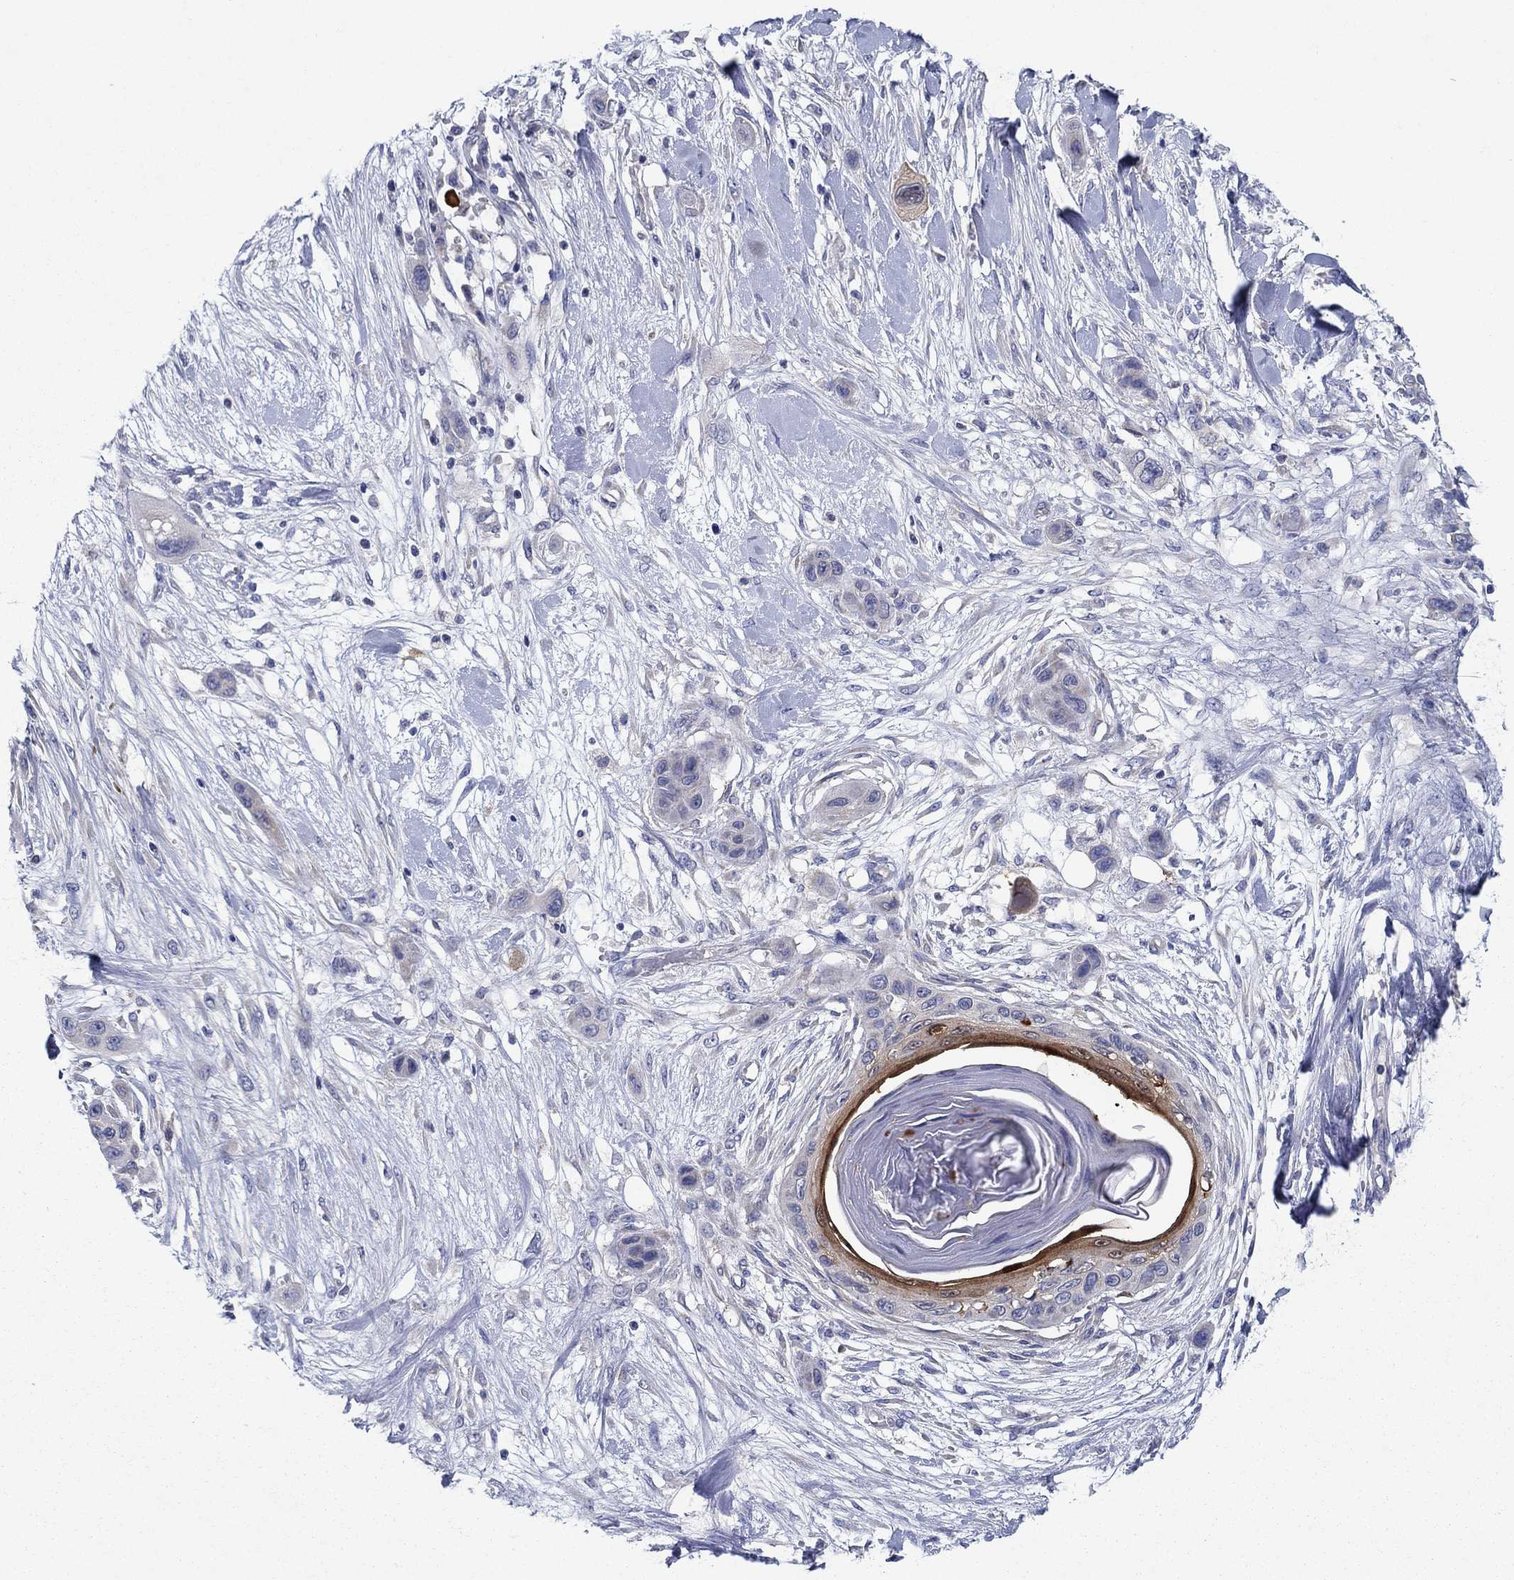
{"staining": {"intensity": "moderate", "quantity": "<25%", "location": "cytoplasmic/membranous"}, "tissue": "skin cancer", "cell_type": "Tumor cells", "image_type": "cancer", "snomed": [{"axis": "morphology", "description": "Squamous cell carcinoma, NOS"}, {"axis": "topography", "description": "Skin"}], "caption": "Immunohistochemical staining of human skin cancer (squamous cell carcinoma) reveals low levels of moderate cytoplasmic/membranous positivity in approximately <25% of tumor cells. The protein is shown in brown color, while the nuclei are stained blue.", "gene": "SULT2B1", "patient": {"sex": "male", "age": 79}}